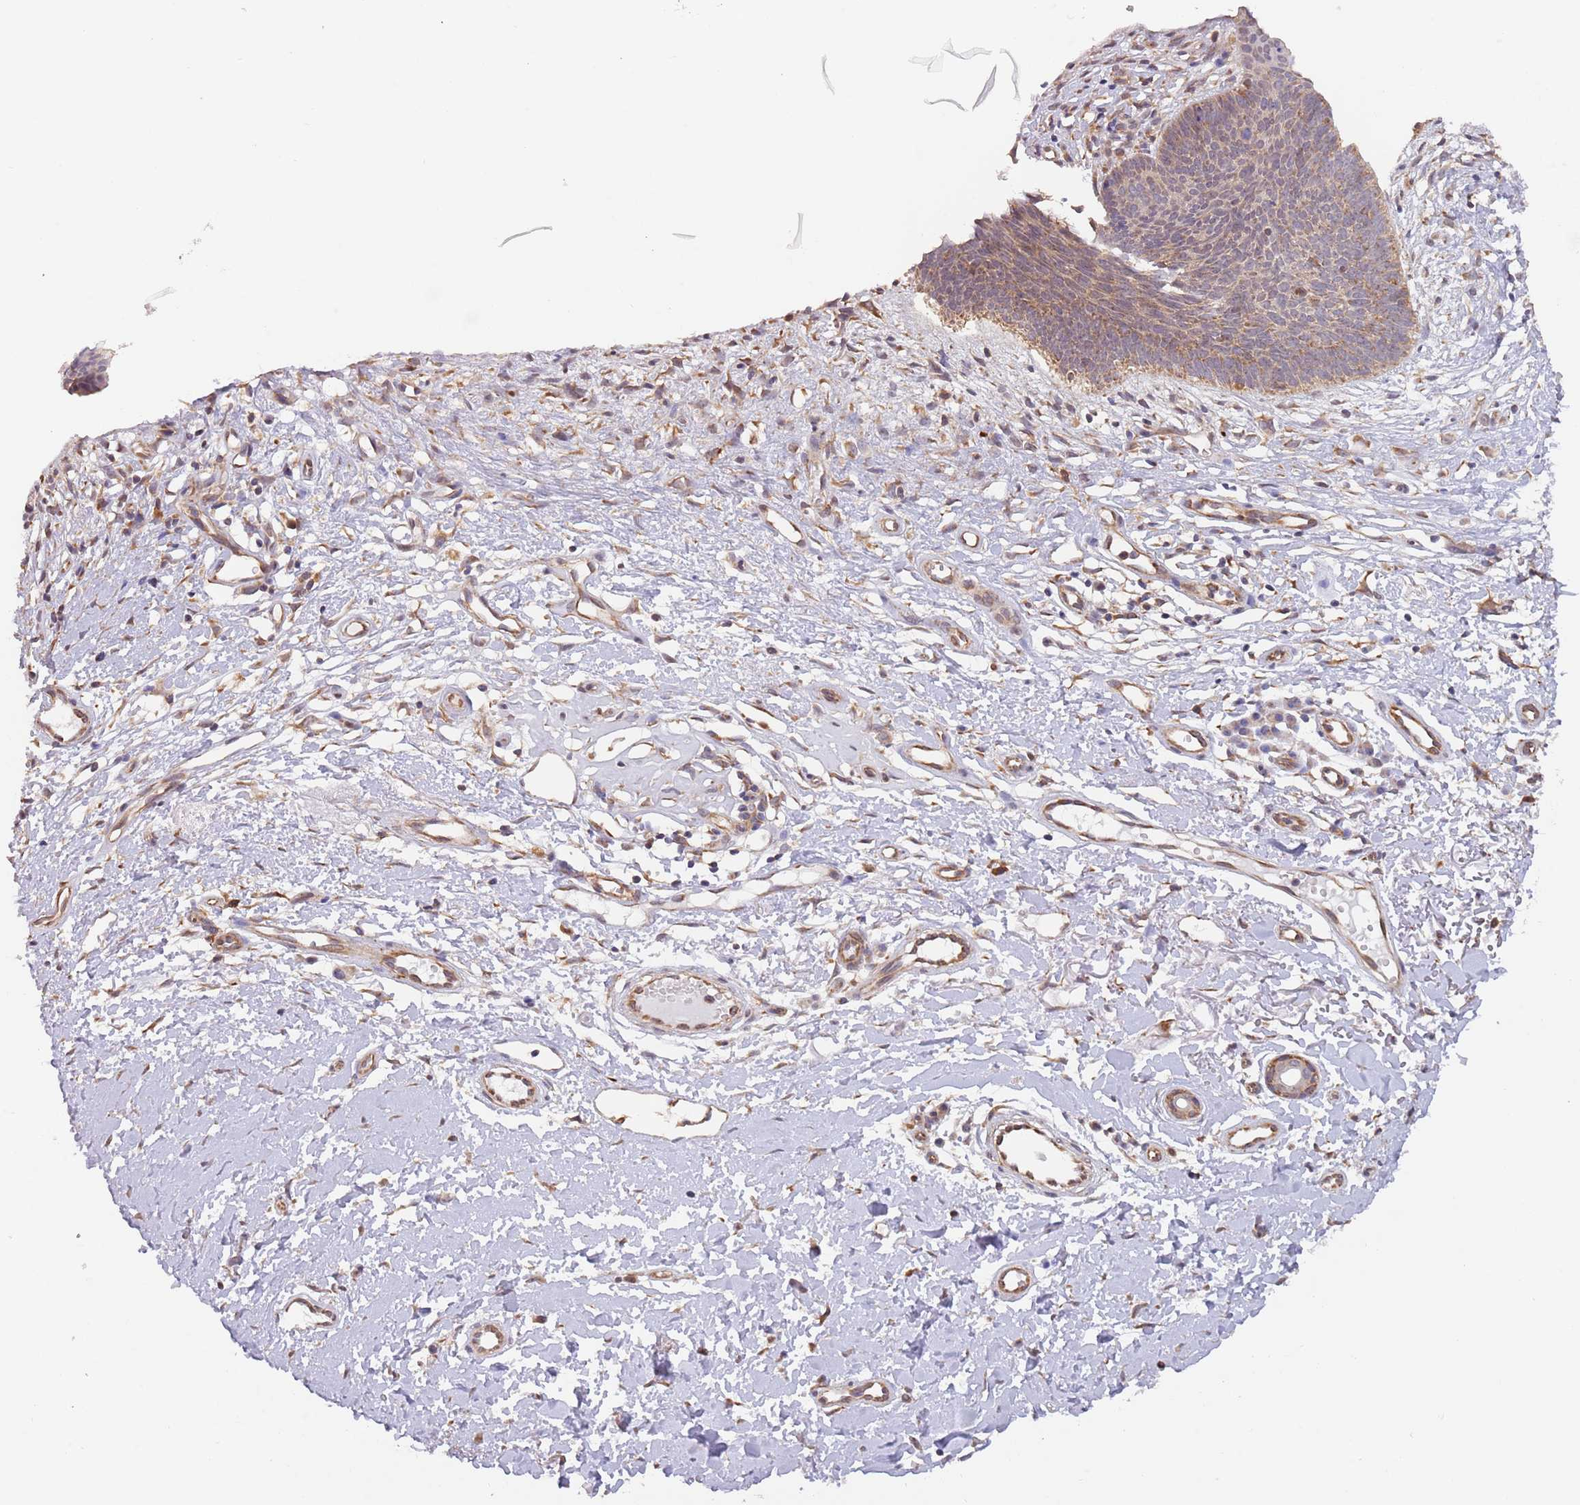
{"staining": {"intensity": "moderate", "quantity": "25%-75%", "location": "cytoplasmic/membranous"}, "tissue": "skin cancer", "cell_type": "Tumor cells", "image_type": "cancer", "snomed": [{"axis": "morphology", "description": "Basal cell carcinoma"}, {"axis": "topography", "description": "Skin"}], "caption": "Immunohistochemical staining of human skin basal cell carcinoma demonstrates medium levels of moderate cytoplasmic/membranous staining in about 25%-75% of tumor cells.", "gene": "UQCC3", "patient": {"sex": "male", "age": 78}}